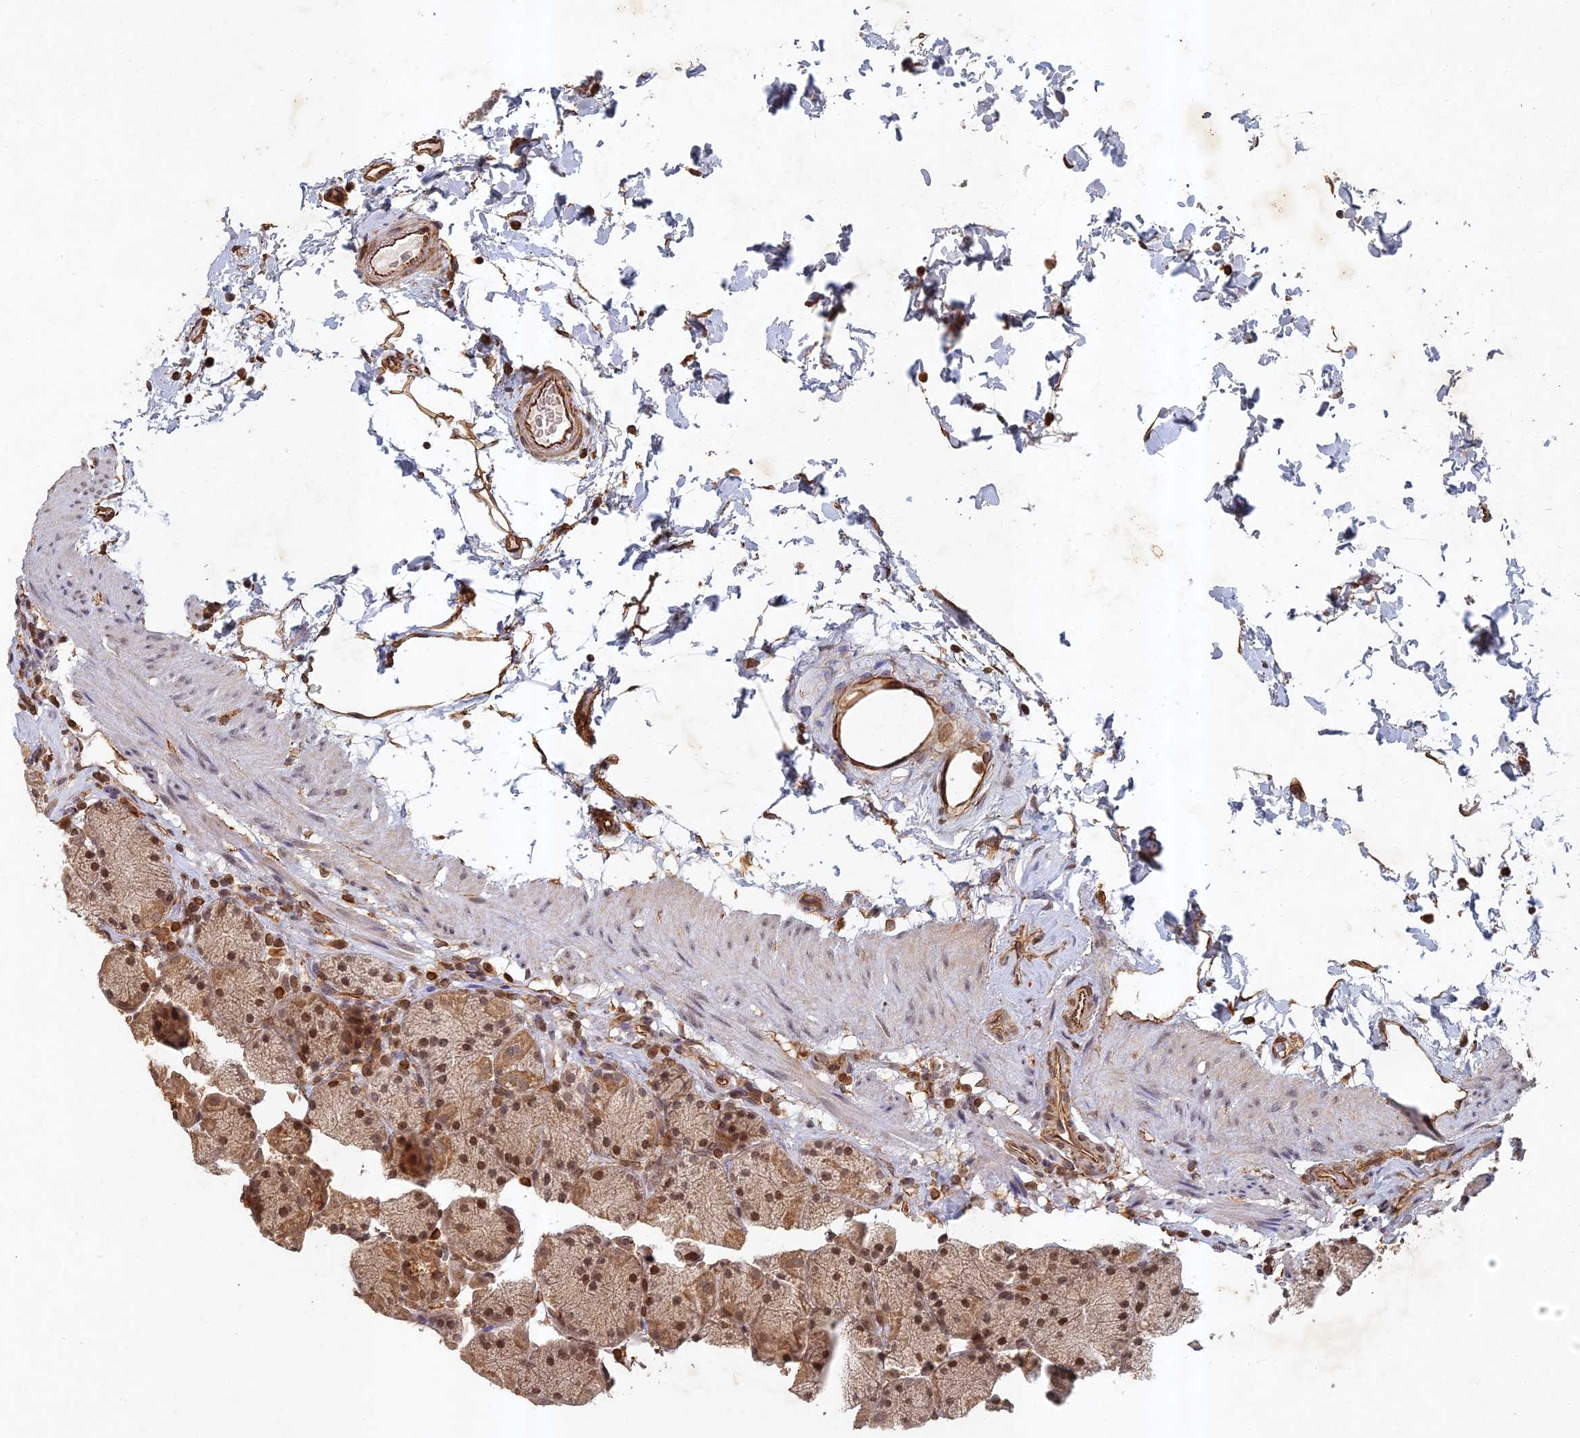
{"staining": {"intensity": "moderate", "quantity": "25%-75%", "location": "cytoplasmic/membranous,nuclear"}, "tissue": "stomach", "cell_type": "Glandular cells", "image_type": "normal", "snomed": [{"axis": "morphology", "description": "Normal tissue, NOS"}, {"axis": "topography", "description": "Stomach, upper"}, {"axis": "topography", "description": "Stomach, lower"}], "caption": "Glandular cells exhibit medium levels of moderate cytoplasmic/membranous,nuclear expression in approximately 25%-75% of cells in benign stomach.", "gene": "ABCB10", "patient": {"sex": "male", "age": 67}}